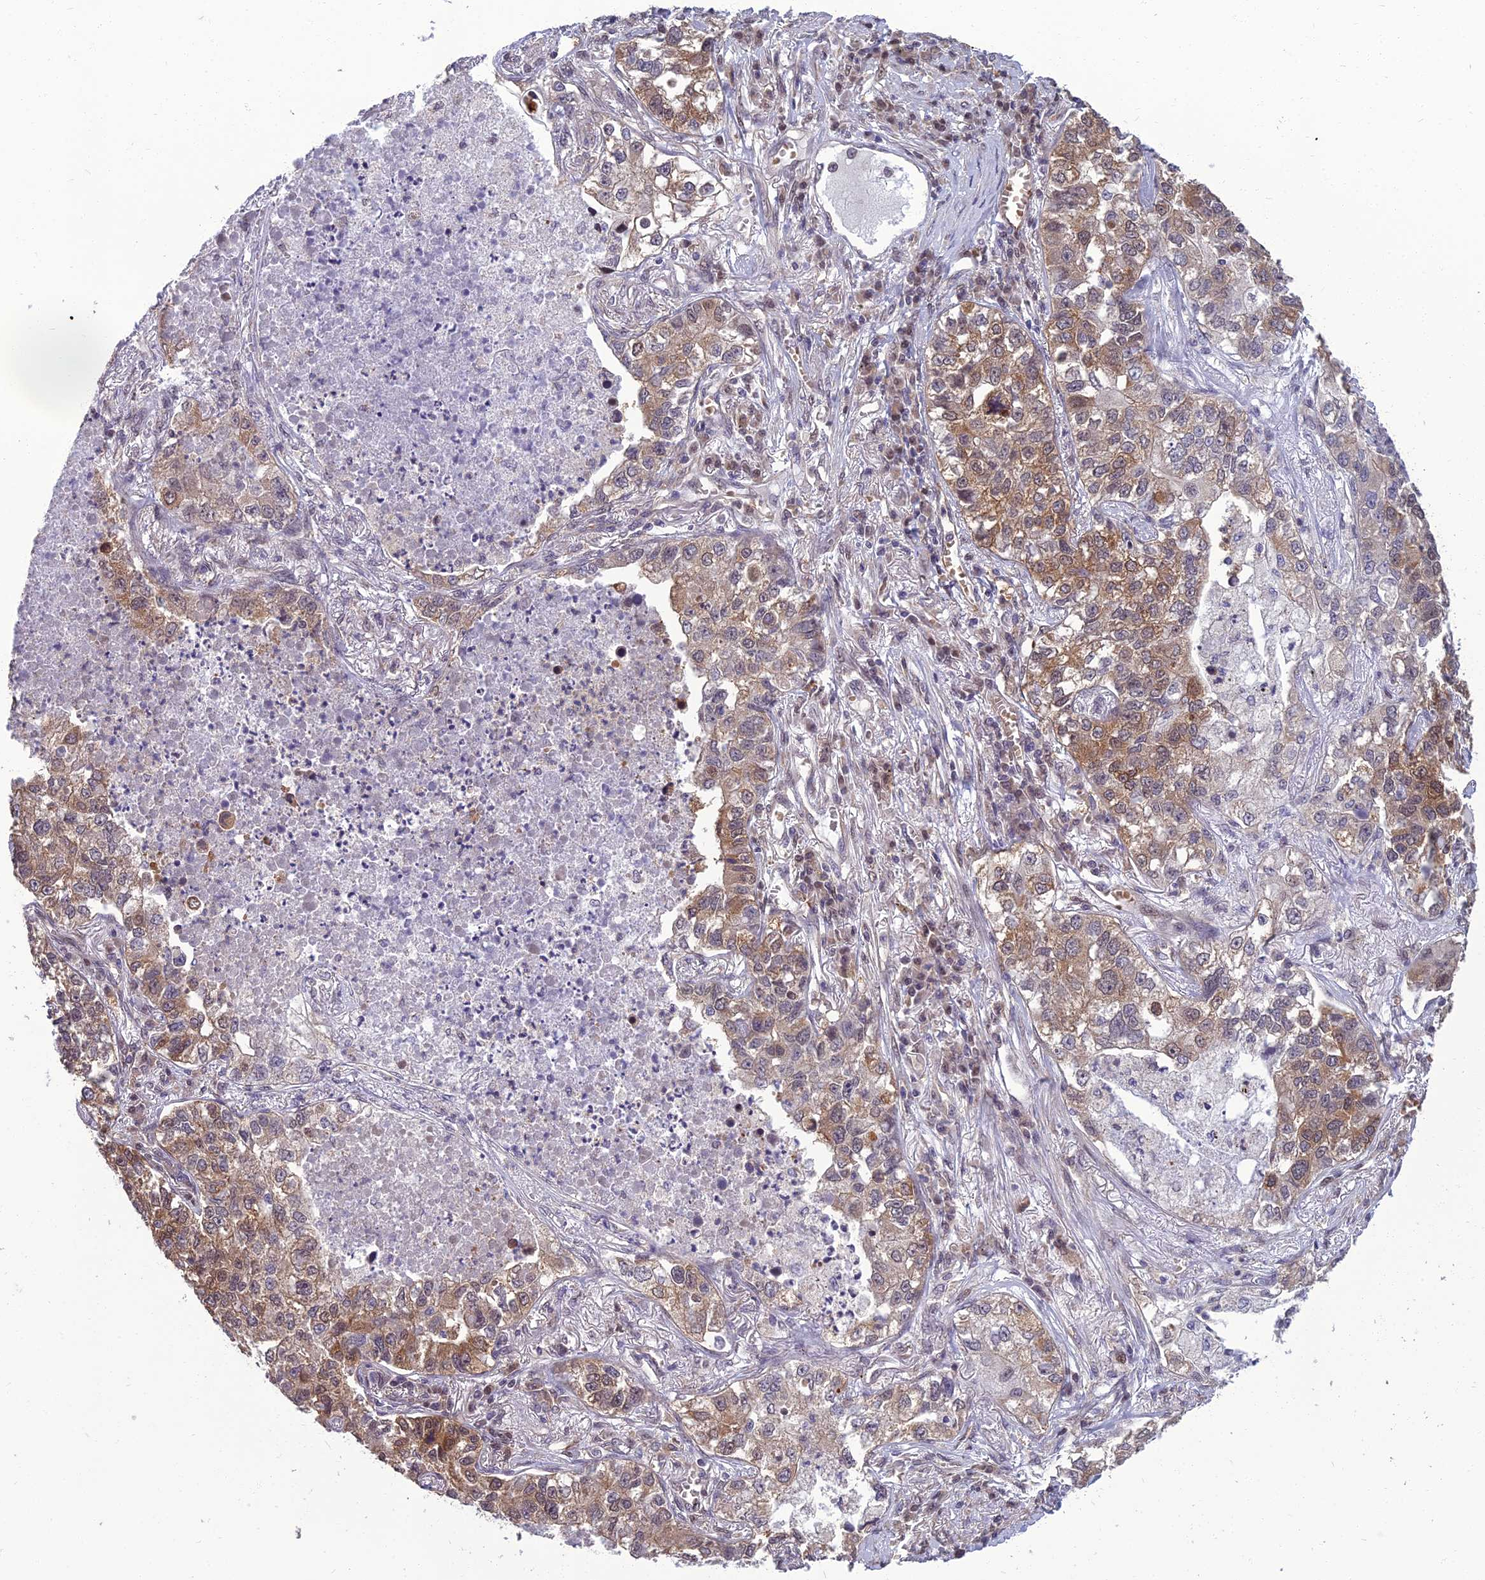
{"staining": {"intensity": "moderate", "quantity": ">75%", "location": "cytoplasmic/membranous,nuclear"}, "tissue": "lung cancer", "cell_type": "Tumor cells", "image_type": "cancer", "snomed": [{"axis": "morphology", "description": "Adenocarcinoma, NOS"}, {"axis": "topography", "description": "Lung"}], "caption": "A brown stain labels moderate cytoplasmic/membranous and nuclear positivity of a protein in human lung cancer tumor cells.", "gene": "NR4A3", "patient": {"sex": "male", "age": 49}}